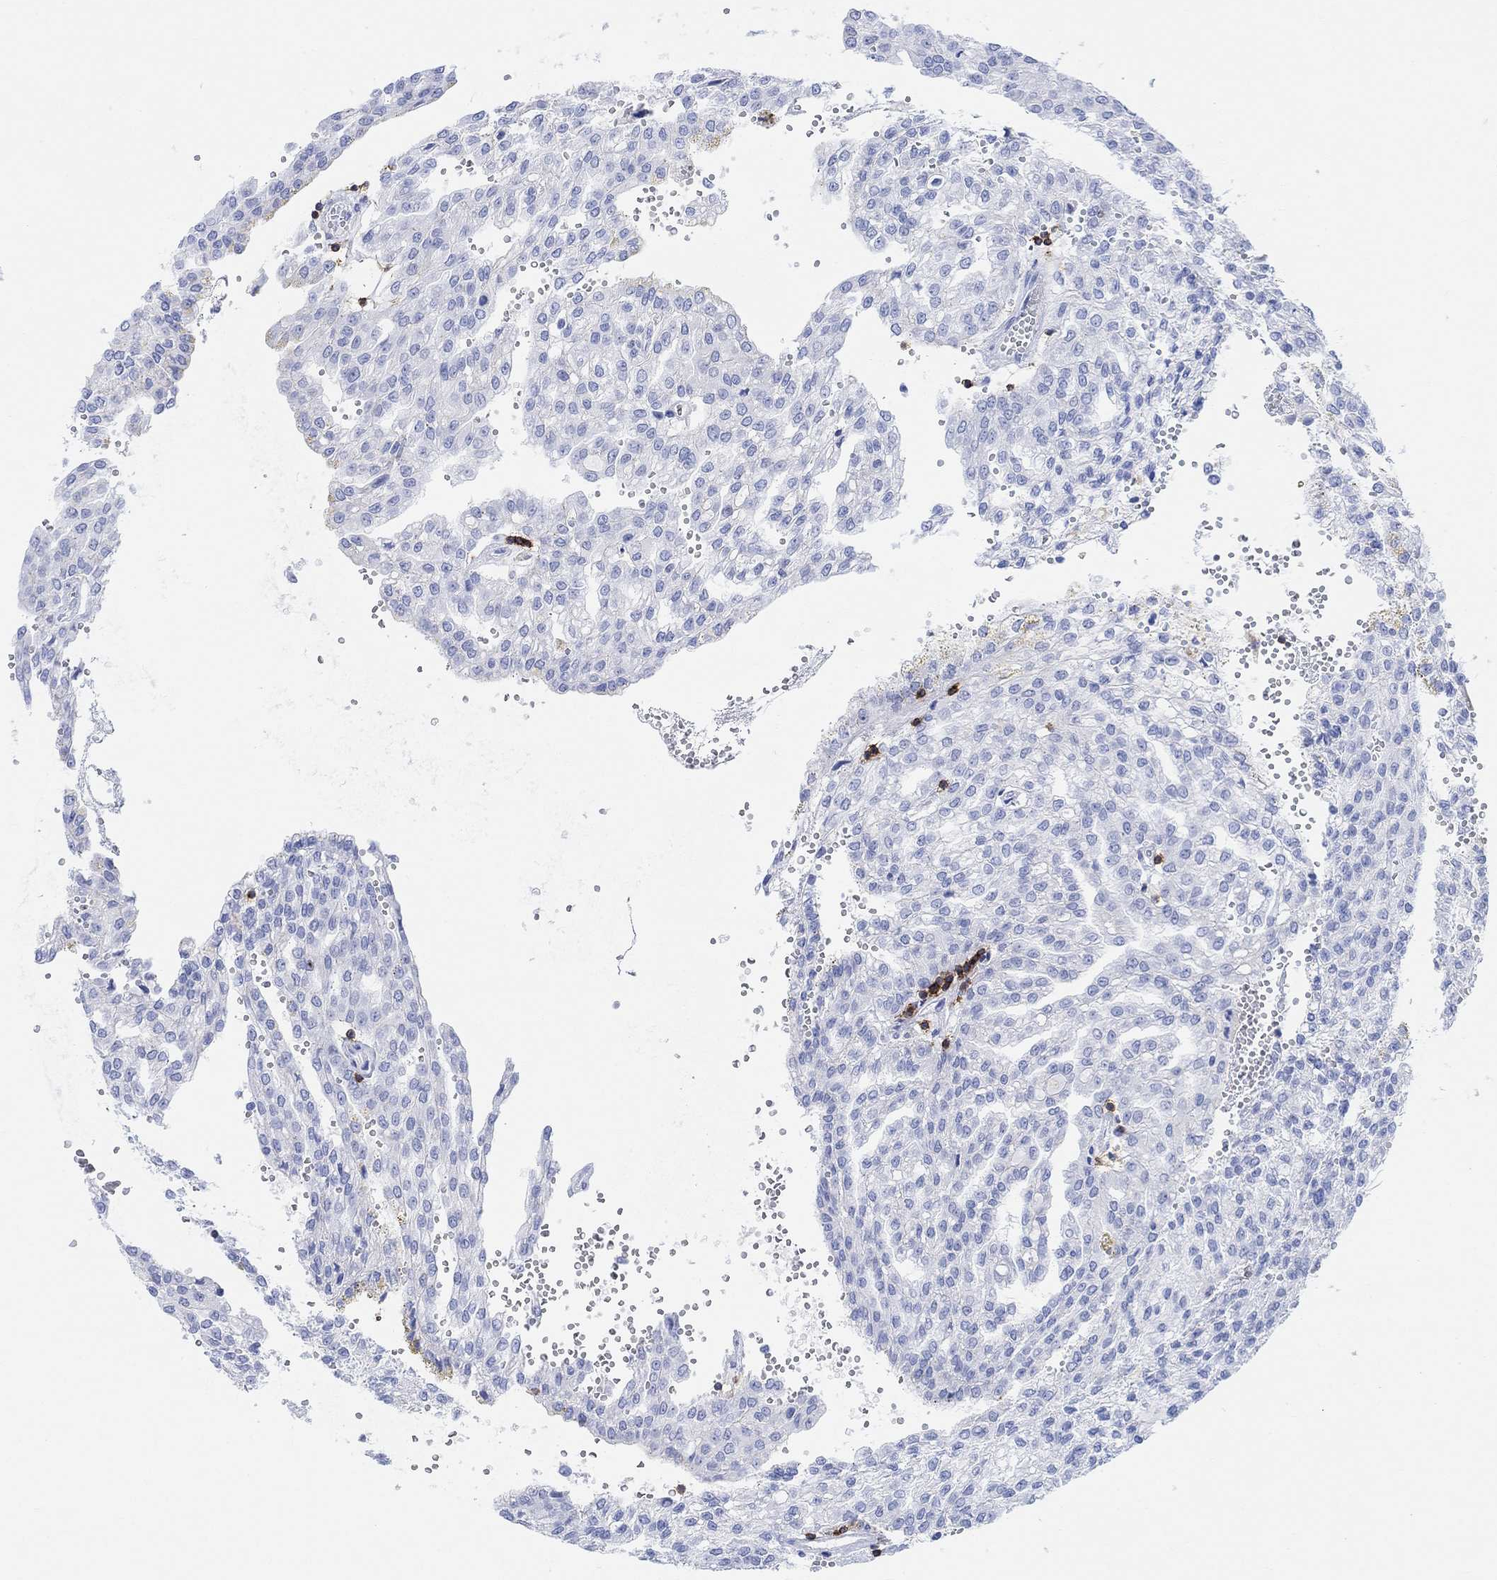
{"staining": {"intensity": "negative", "quantity": "none", "location": "none"}, "tissue": "renal cancer", "cell_type": "Tumor cells", "image_type": "cancer", "snomed": [{"axis": "morphology", "description": "Adenocarcinoma, NOS"}, {"axis": "topography", "description": "Kidney"}], "caption": "There is no significant expression in tumor cells of adenocarcinoma (renal). (DAB IHC visualized using brightfield microscopy, high magnification).", "gene": "GPR65", "patient": {"sex": "male", "age": 63}}